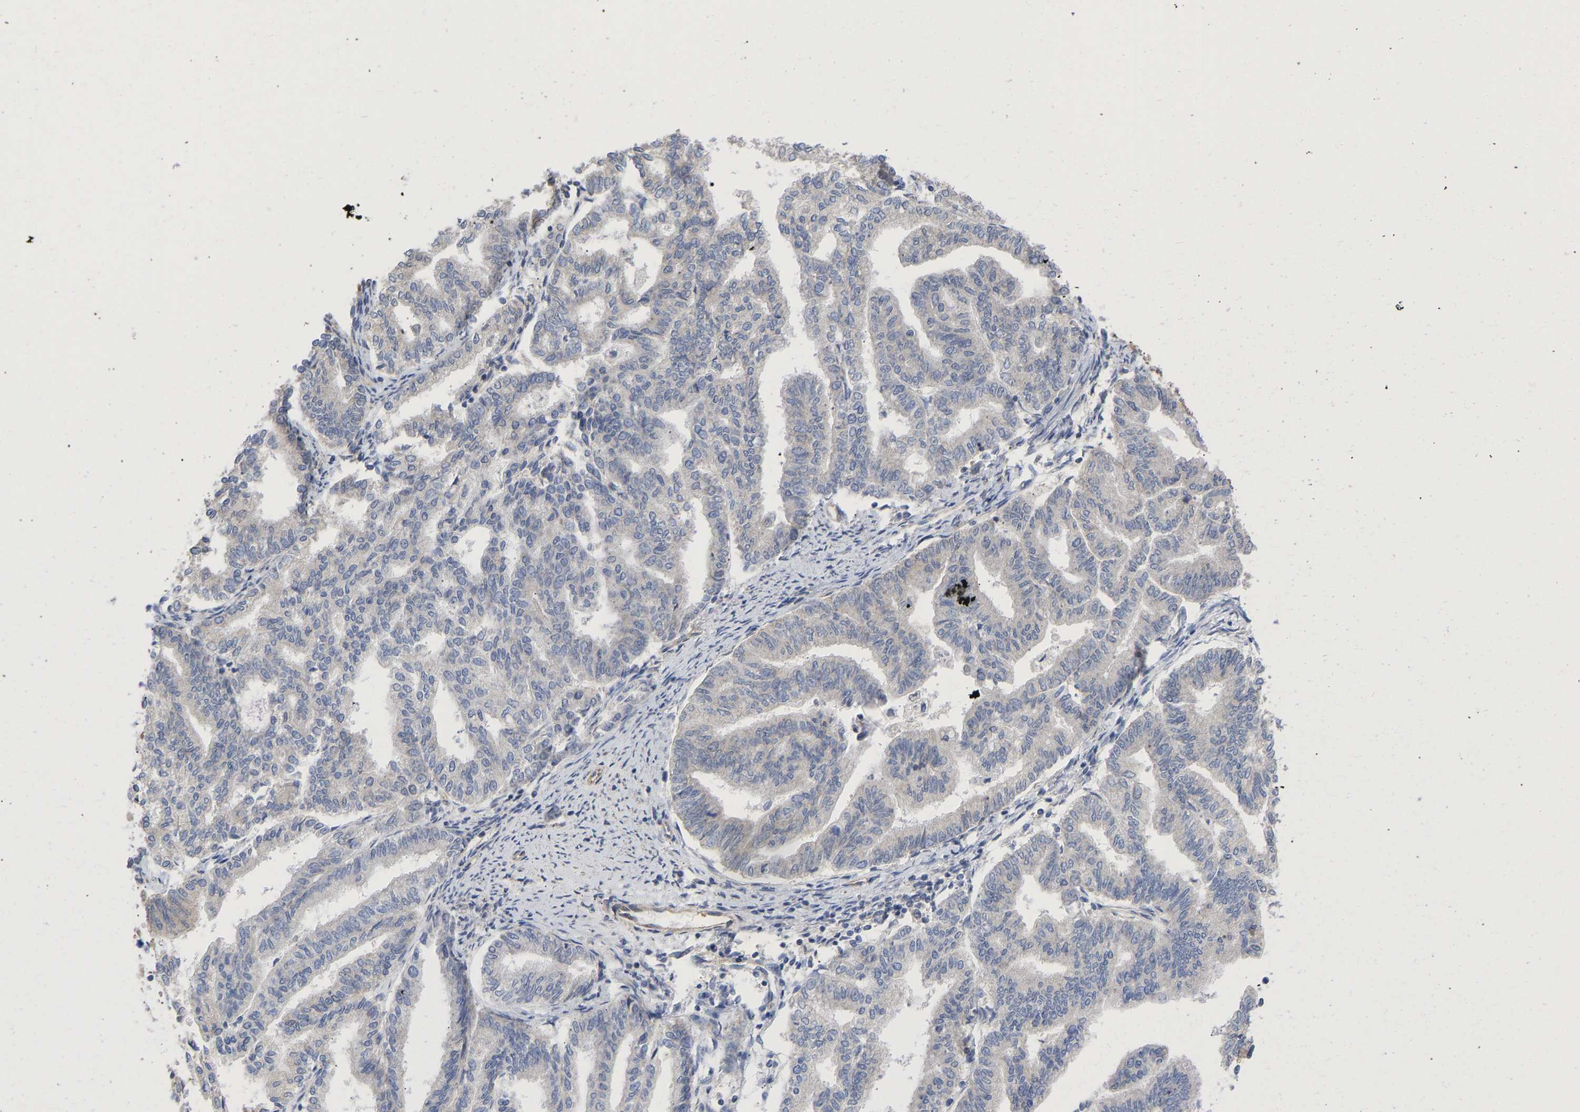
{"staining": {"intensity": "negative", "quantity": "none", "location": "none"}, "tissue": "endometrial cancer", "cell_type": "Tumor cells", "image_type": "cancer", "snomed": [{"axis": "morphology", "description": "Adenocarcinoma, NOS"}, {"axis": "topography", "description": "Endometrium"}], "caption": "A high-resolution histopathology image shows immunohistochemistry staining of endometrial adenocarcinoma, which shows no significant staining in tumor cells.", "gene": "MAP2K3", "patient": {"sex": "female", "age": 79}}